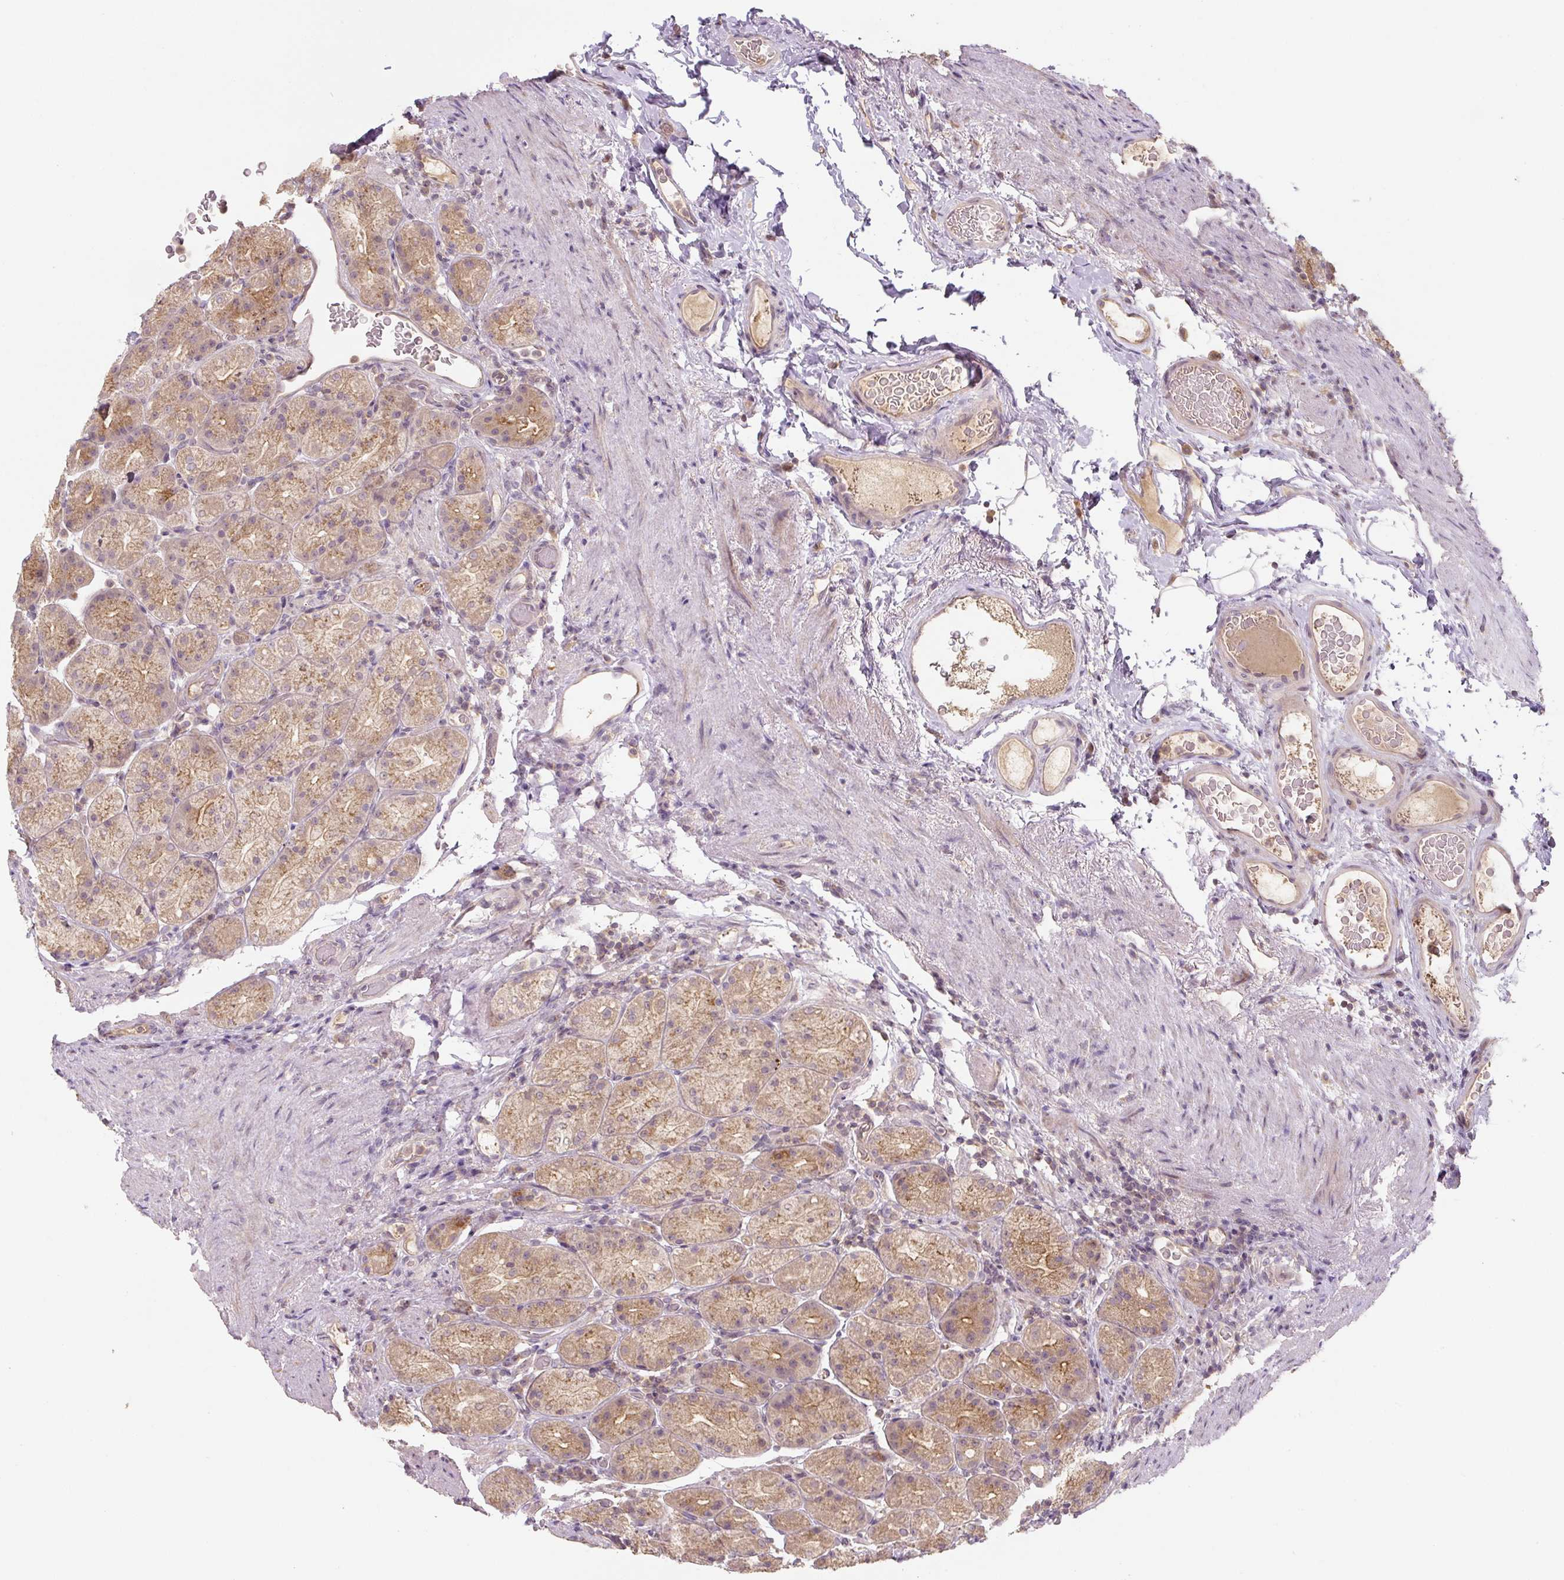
{"staining": {"intensity": "strong", "quantity": "25%-75%", "location": "cytoplasmic/membranous"}, "tissue": "stomach", "cell_type": "Glandular cells", "image_type": "normal", "snomed": [{"axis": "morphology", "description": "Normal tissue, NOS"}, {"axis": "topography", "description": "Stomach, upper"}, {"axis": "topography", "description": "Stomach"}], "caption": "A brown stain shows strong cytoplasmic/membranous positivity of a protein in glandular cells of benign stomach.", "gene": "C2orf73", "patient": {"sex": "male", "age": 68}}